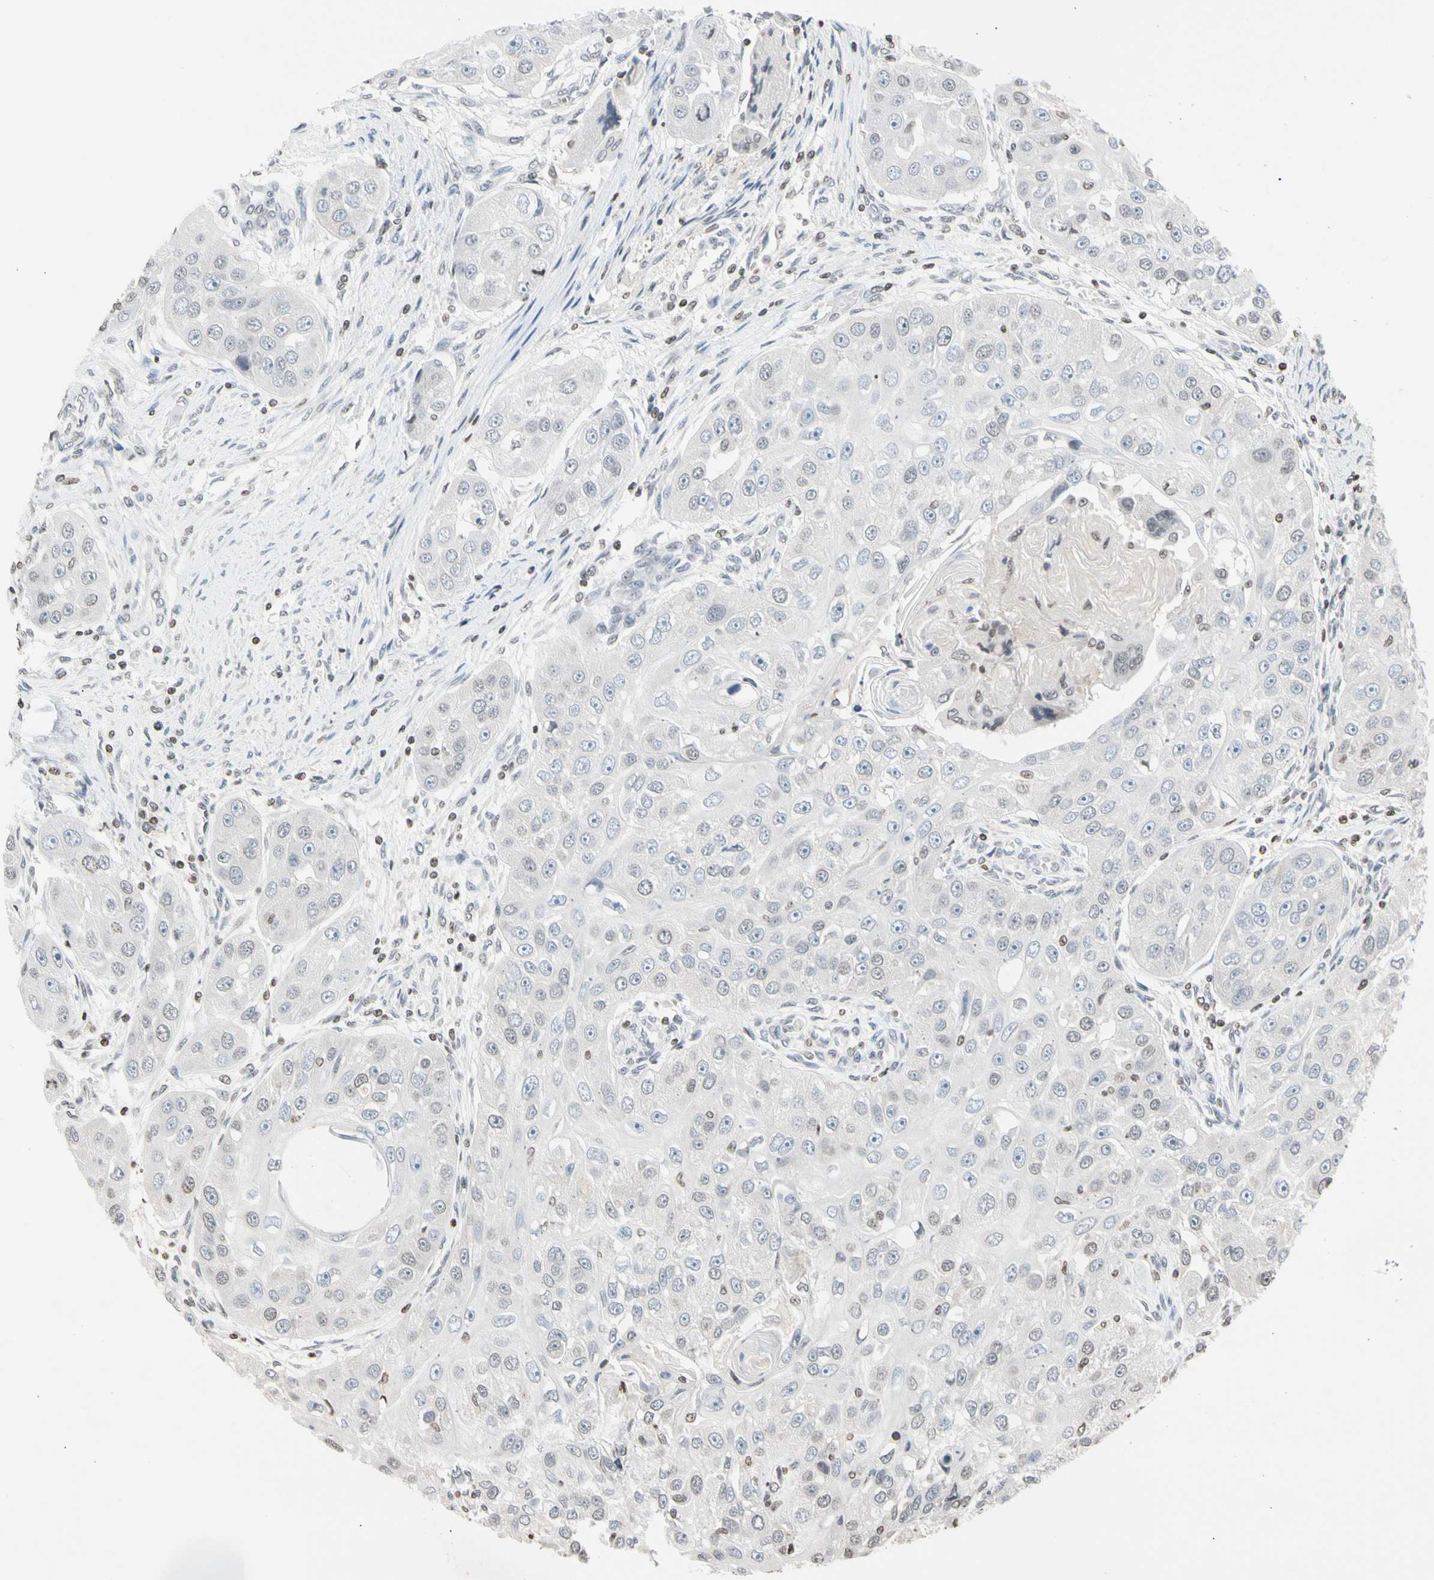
{"staining": {"intensity": "negative", "quantity": "none", "location": "none"}, "tissue": "head and neck cancer", "cell_type": "Tumor cells", "image_type": "cancer", "snomed": [{"axis": "morphology", "description": "Normal tissue, NOS"}, {"axis": "morphology", "description": "Squamous cell carcinoma, NOS"}, {"axis": "topography", "description": "Skeletal muscle"}, {"axis": "topography", "description": "Head-Neck"}], "caption": "The histopathology image reveals no significant staining in tumor cells of head and neck squamous cell carcinoma.", "gene": "GPX4", "patient": {"sex": "male", "age": 51}}